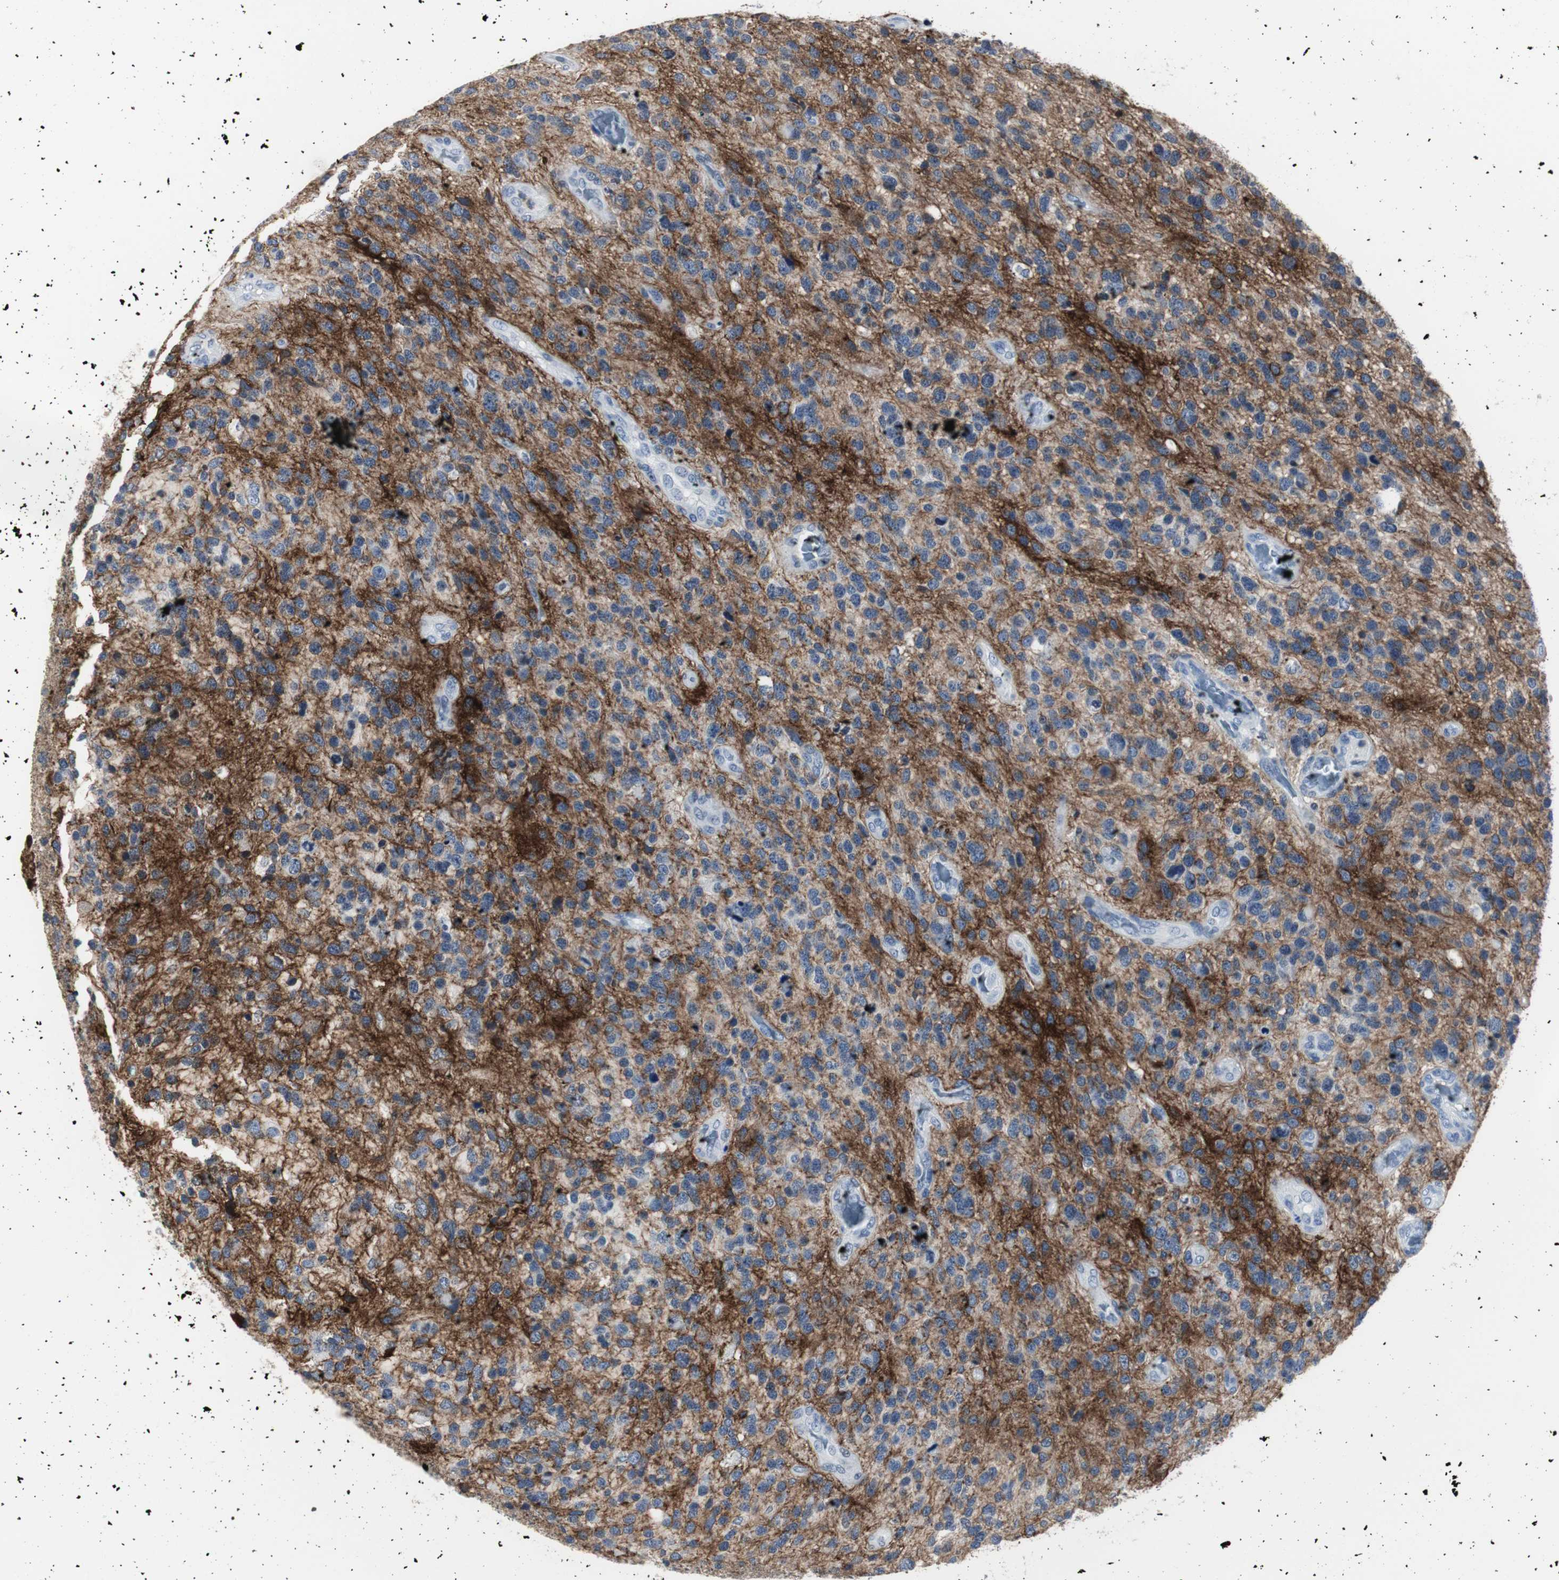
{"staining": {"intensity": "weak", "quantity": ">75%", "location": "cytoplasmic/membranous"}, "tissue": "glioma", "cell_type": "Tumor cells", "image_type": "cancer", "snomed": [{"axis": "morphology", "description": "Glioma, malignant, High grade"}, {"axis": "topography", "description": "Brain"}], "caption": "This histopathology image exhibits malignant glioma (high-grade) stained with immunohistochemistry to label a protein in brown. The cytoplasmic/membranous of tumor cells show weak positivity for the protein. Nuclei are counter-stained blue.", "gene": "GAP43", "patient": {"sex": "female", "age": 58}}